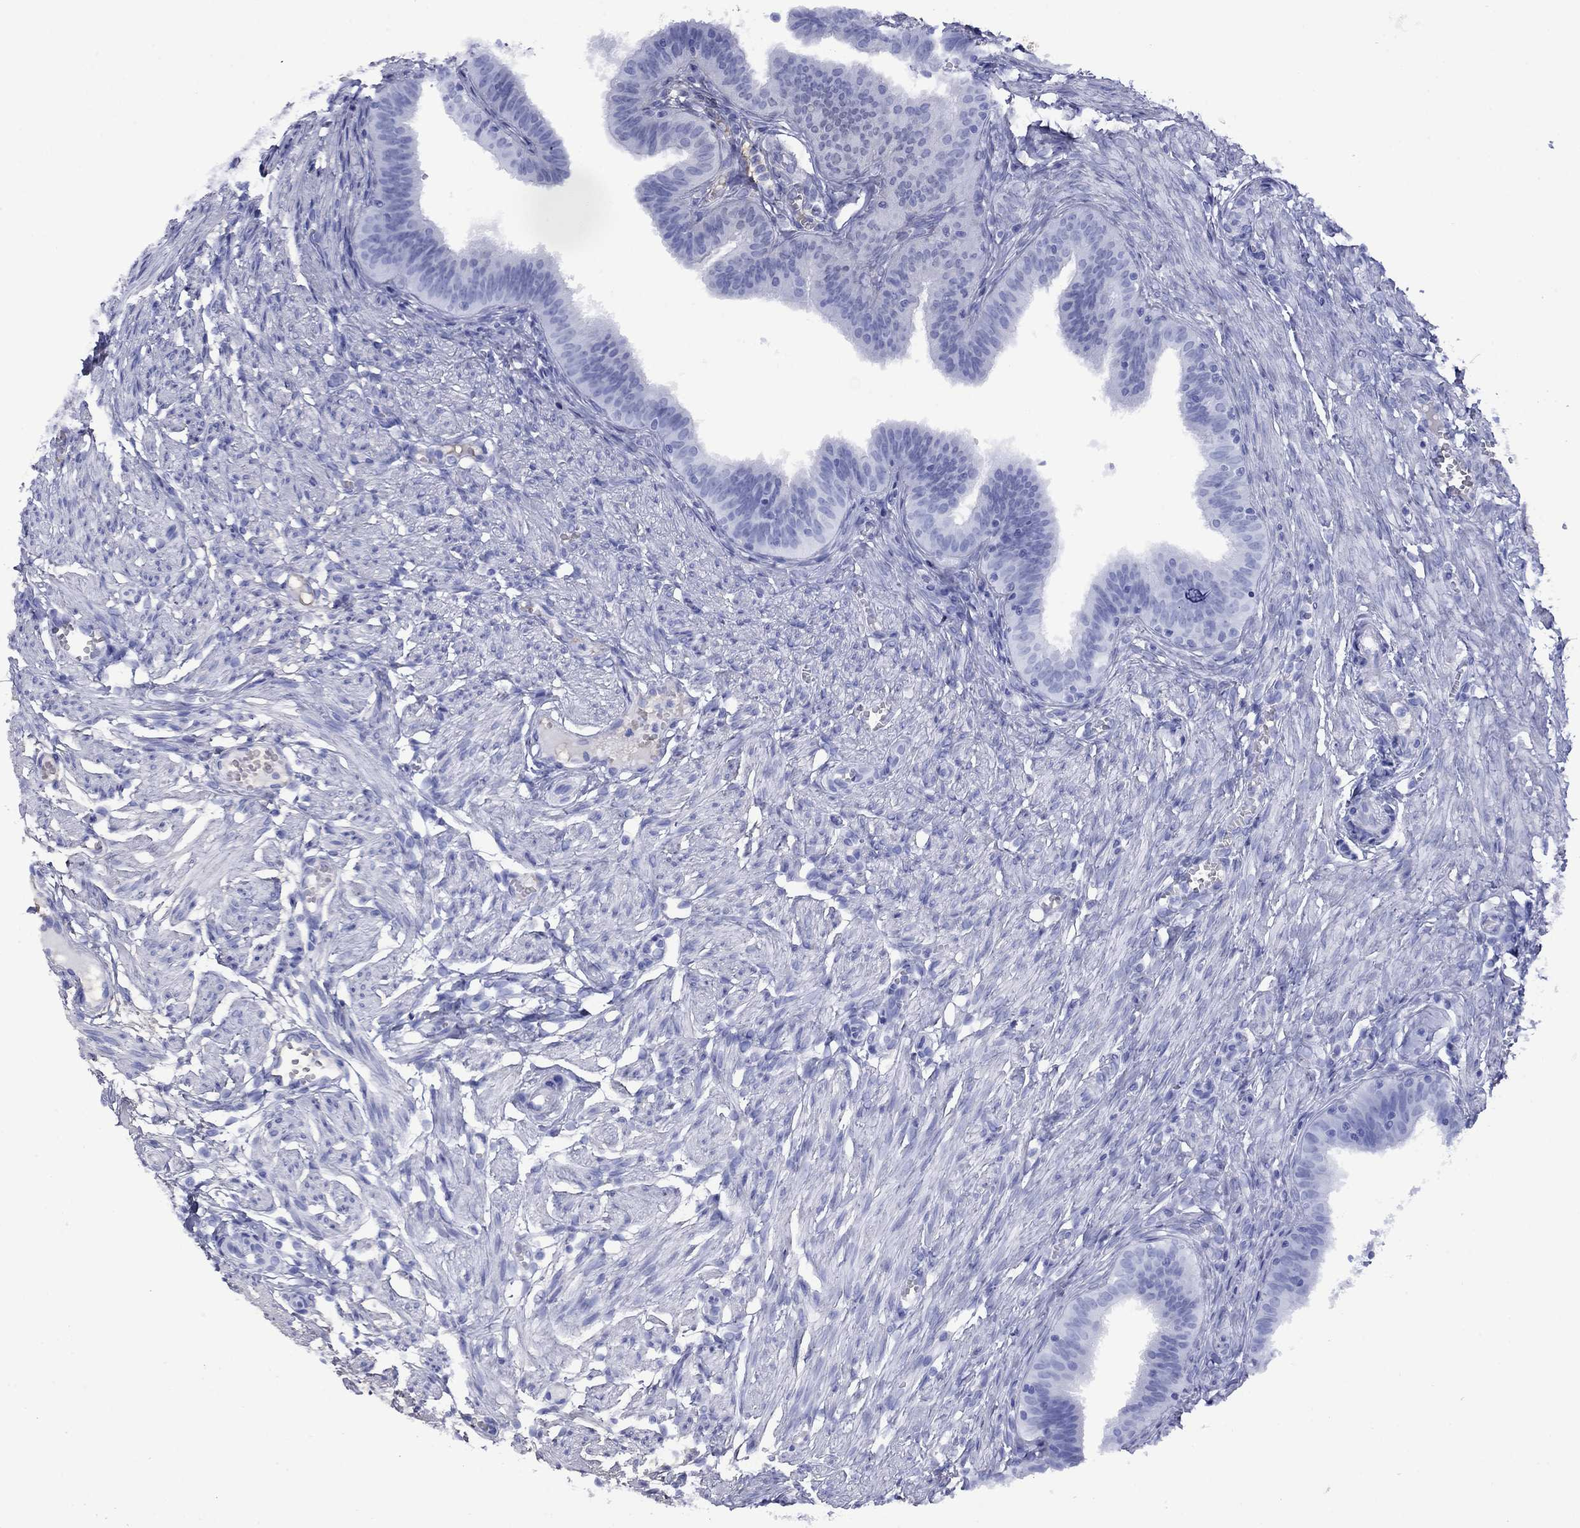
{"staining": {"intensity": "negative", "quantity": "none", "location": "none"}, "tissue": "fallopian tube", "cell_type": "Glandular cells", "image_type": "normal", "snomed": [{"axis": "morphology", "description": "Normal tissue, NOS"}, {"axis": "topography", "description": "Fallopian tube"}], "caption": "There is no significant staining in glandular cells of fallopian tube. The staining was performed using DAB to visualize the protein expression in brown, while the nuclei were stained in blue with hematoxylin (Magnification: 20x).", "gene": "APOA2", "patient": {"sex": "female", "age": 25}}